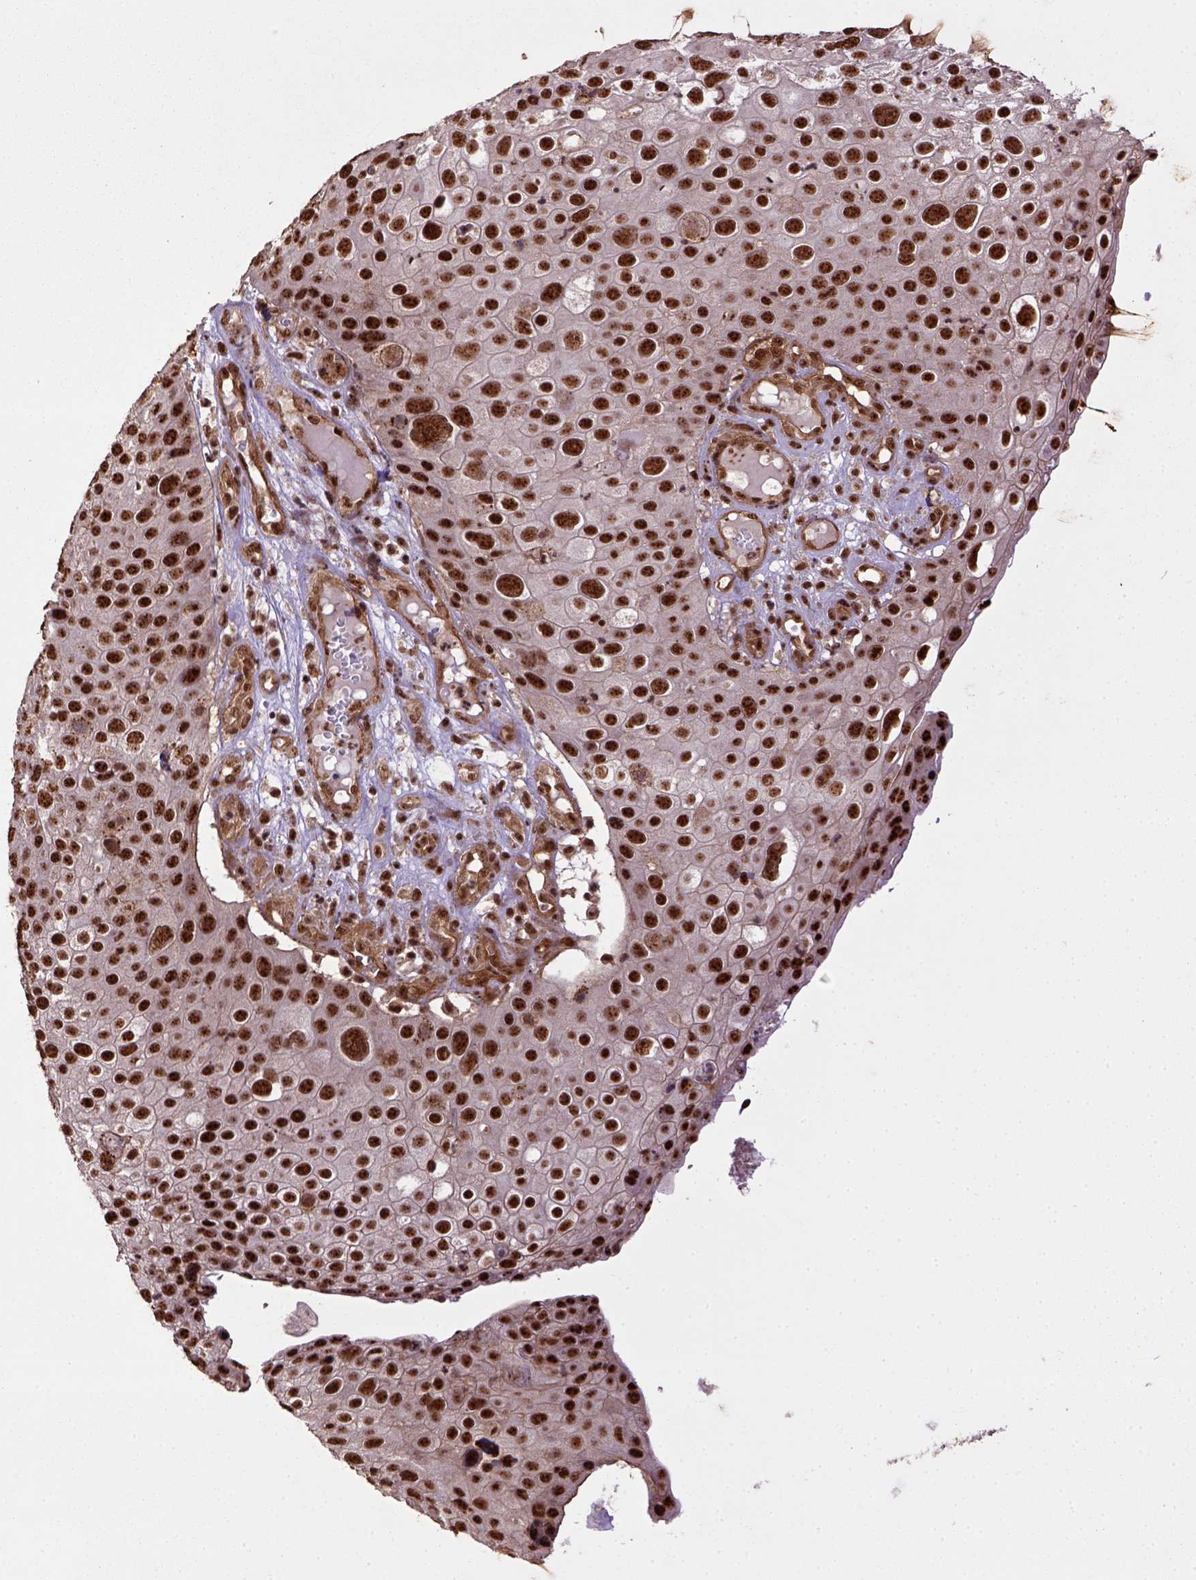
{"staining": {"intensity": "strong", "quantity": ">75%", "location": "nuclear"}, "tissue": "skin cancer", "cell_type": "Tumor cells", "image_type": "cancer", "snomed": [{"axis": "morphology", "description": "Squamous cell carcinoma, NOS"}, {"axis": "topography", "description": "Skin"}], "caption": "Skin cancer (squamous cell carcinoma) stained for a protein (brown) demonstrates strong nuclear positive staining in about >75% of tumor cells.", "gene": "PPIG", "patient": {"sex": "male", "age": 71}}